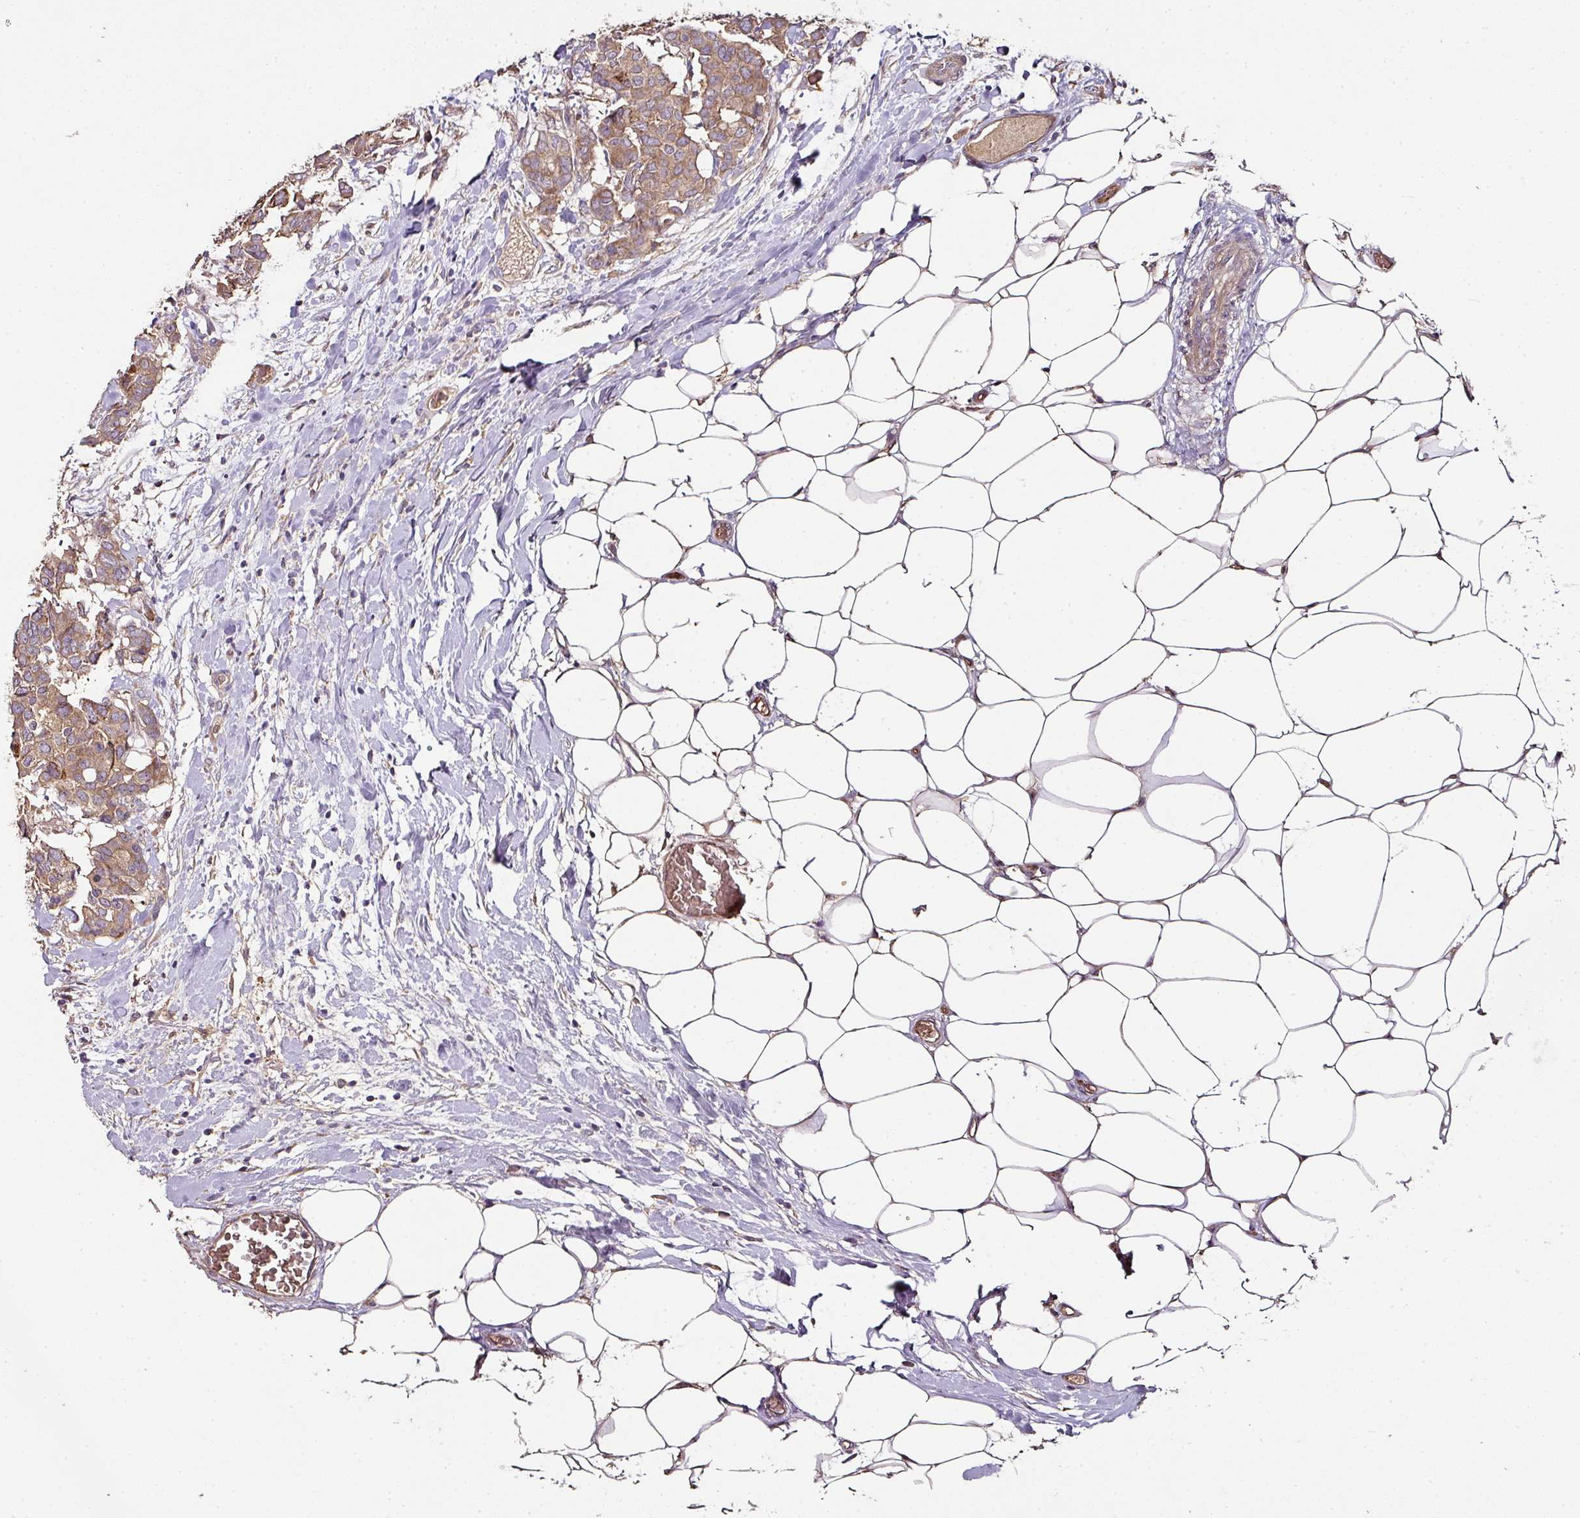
{"staining": {"intensity": "moderate", "quantity": ">75%", "location": "cytoplasmic/membranous"}, "tissue": "breast cancer", "cell_type": "Tumor cells", "image_type": "cancer", "snomed": [{"axis": "morphology", "description": "Duct carcinoma"}, {"axis": "topography", "description": "Breast"}], "caption": "The immunohistochemical stain labels moderate cytoplasmic/membranous positivity in tumor cells of breast invasive ductal carcinoma tissue. (Stains: DAB in brown, nuclei in blue, Microscopy: brightfield microscopy at high magnification).", "gene": "SKIC2", "patient": {"sex": "female", "age": 75}}